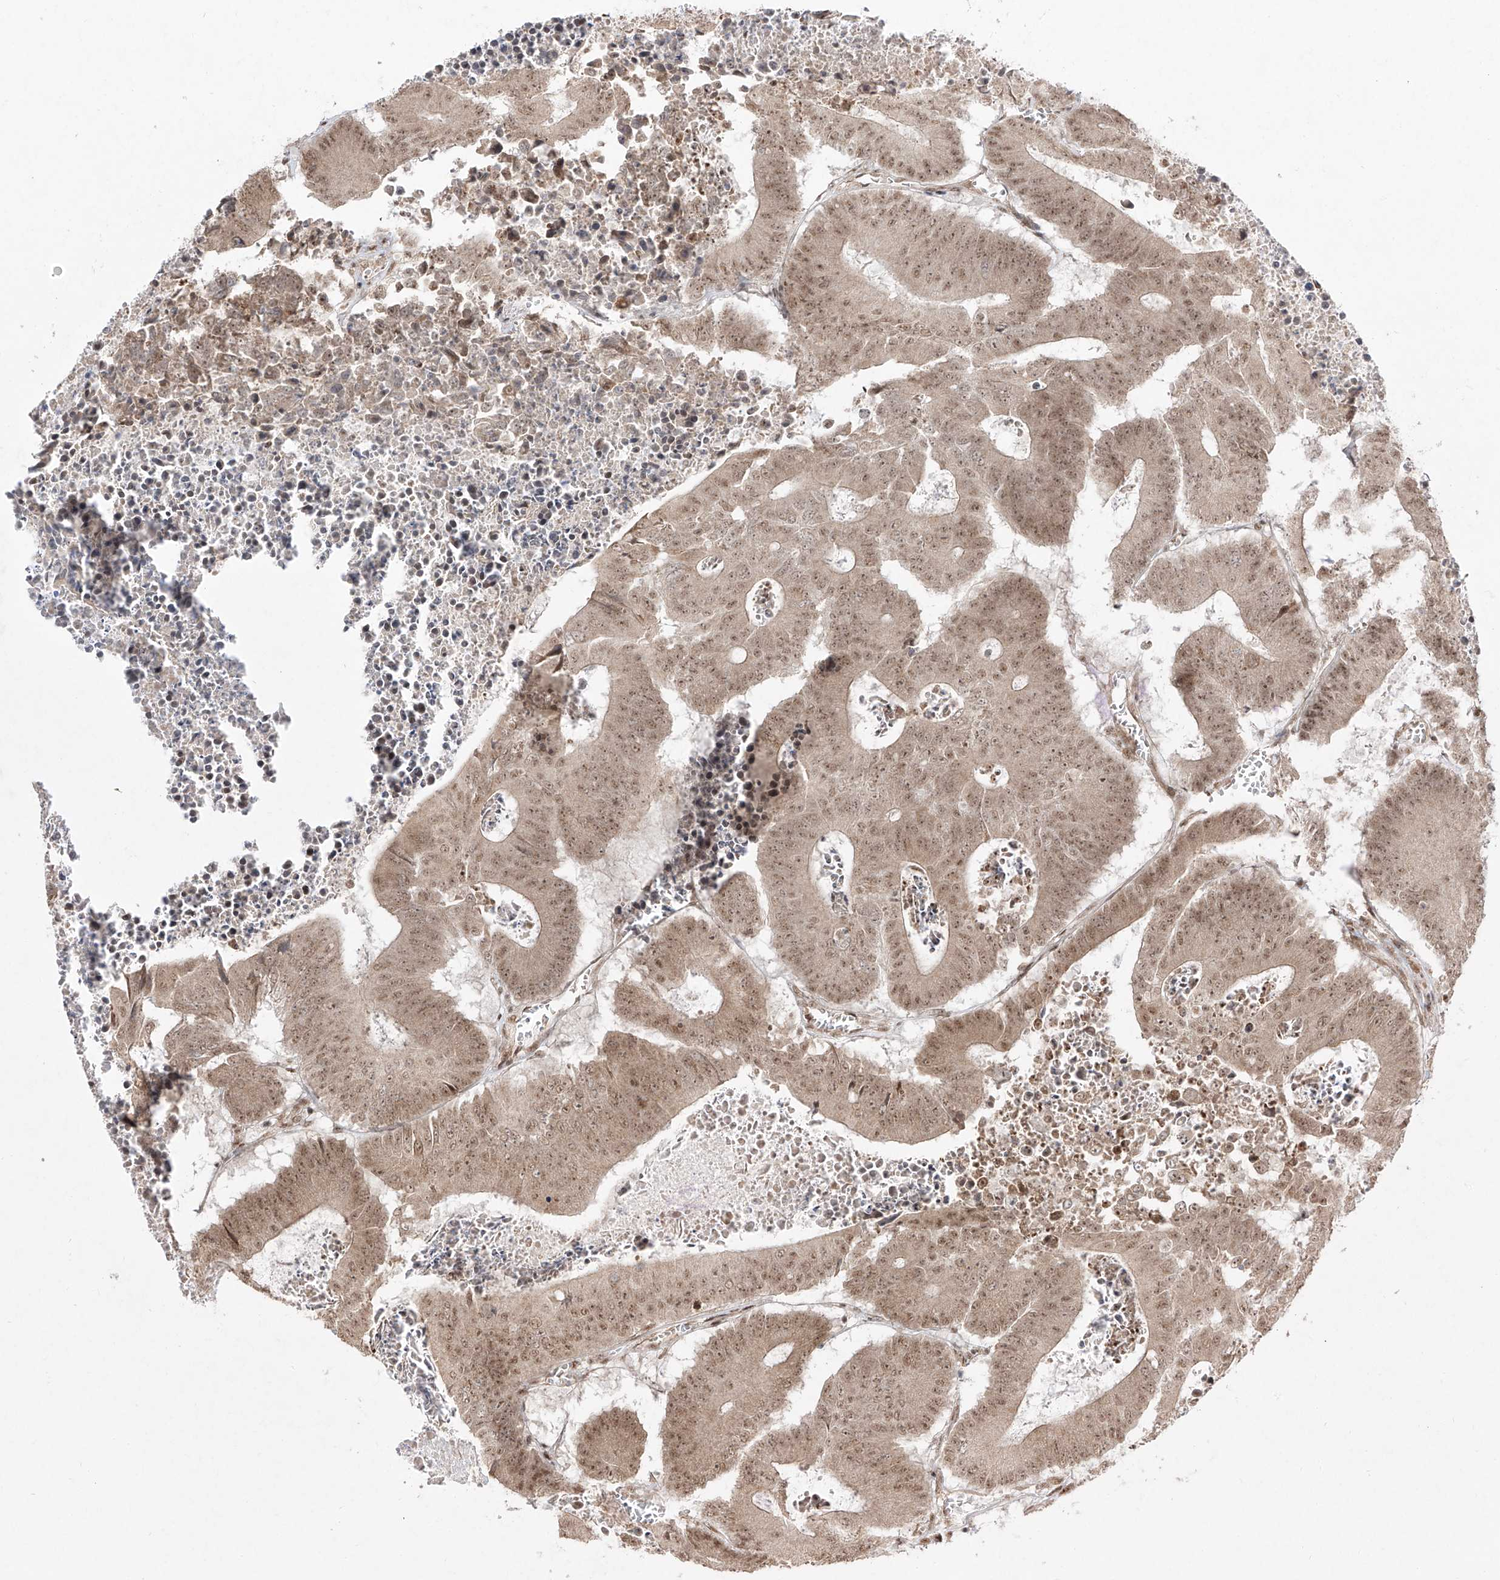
{"staining": {"intensity": "moderate", "quantity": ">75%", "location": "nuclear"}, "tissue": "colorectal cancer", "cell_type": "Tumor cells", "image_type": "cancer", "snomed": [{"axis": "morphology", "description": "Adenocarcinoma, NOS"}, {"axis": "topography", "description": "Colon"}], "caption": "Immunohistochemical staining of colorectal cancer shows medium levels of moderate nuclear protein staining in approximately >75% of tumor cells.", "gene": "SNRNP27", "patient": {"sex": "male", "age": 87}}